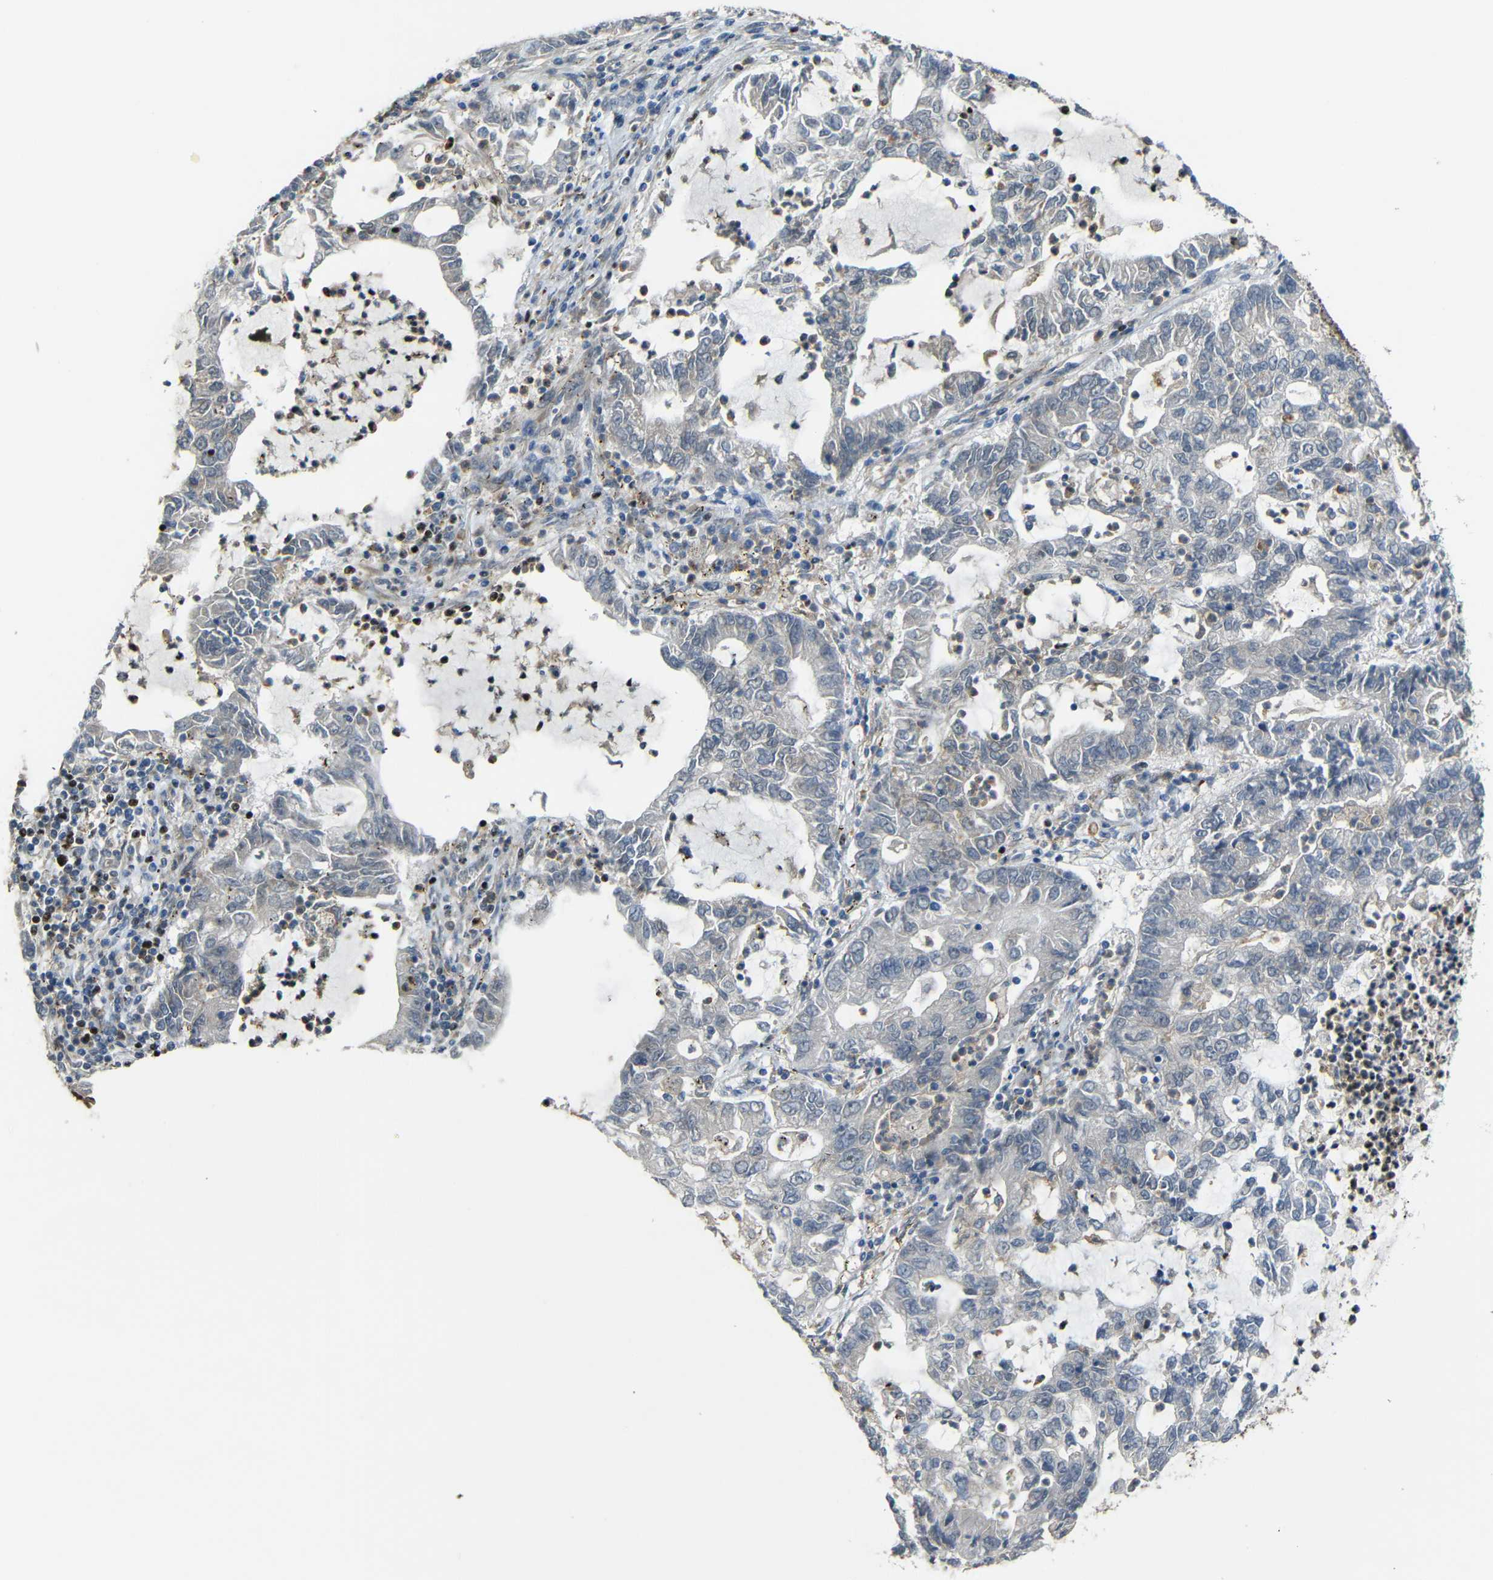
{"staining": {"intensity": "negative", "quantity": "none", "location": "none"}, "tissue": "lung cancer", "cell_type": "Tumor cells", "image_type": "cancer", "snomed": [{"axis": "morphology", "description": "Adenocarcinoma, NOS"}, {"axis": "topography", "description": "Lung"}], "caption": "Tumor cells are negative for brown protein staining in lung cancer. (Stains: DAB IHC with hematoxylin counter stain, Microscopy: brightfield microscopy at high magnification).", "gene": "TCF7L2", "patient": {"sex": "female", "age": 51}}